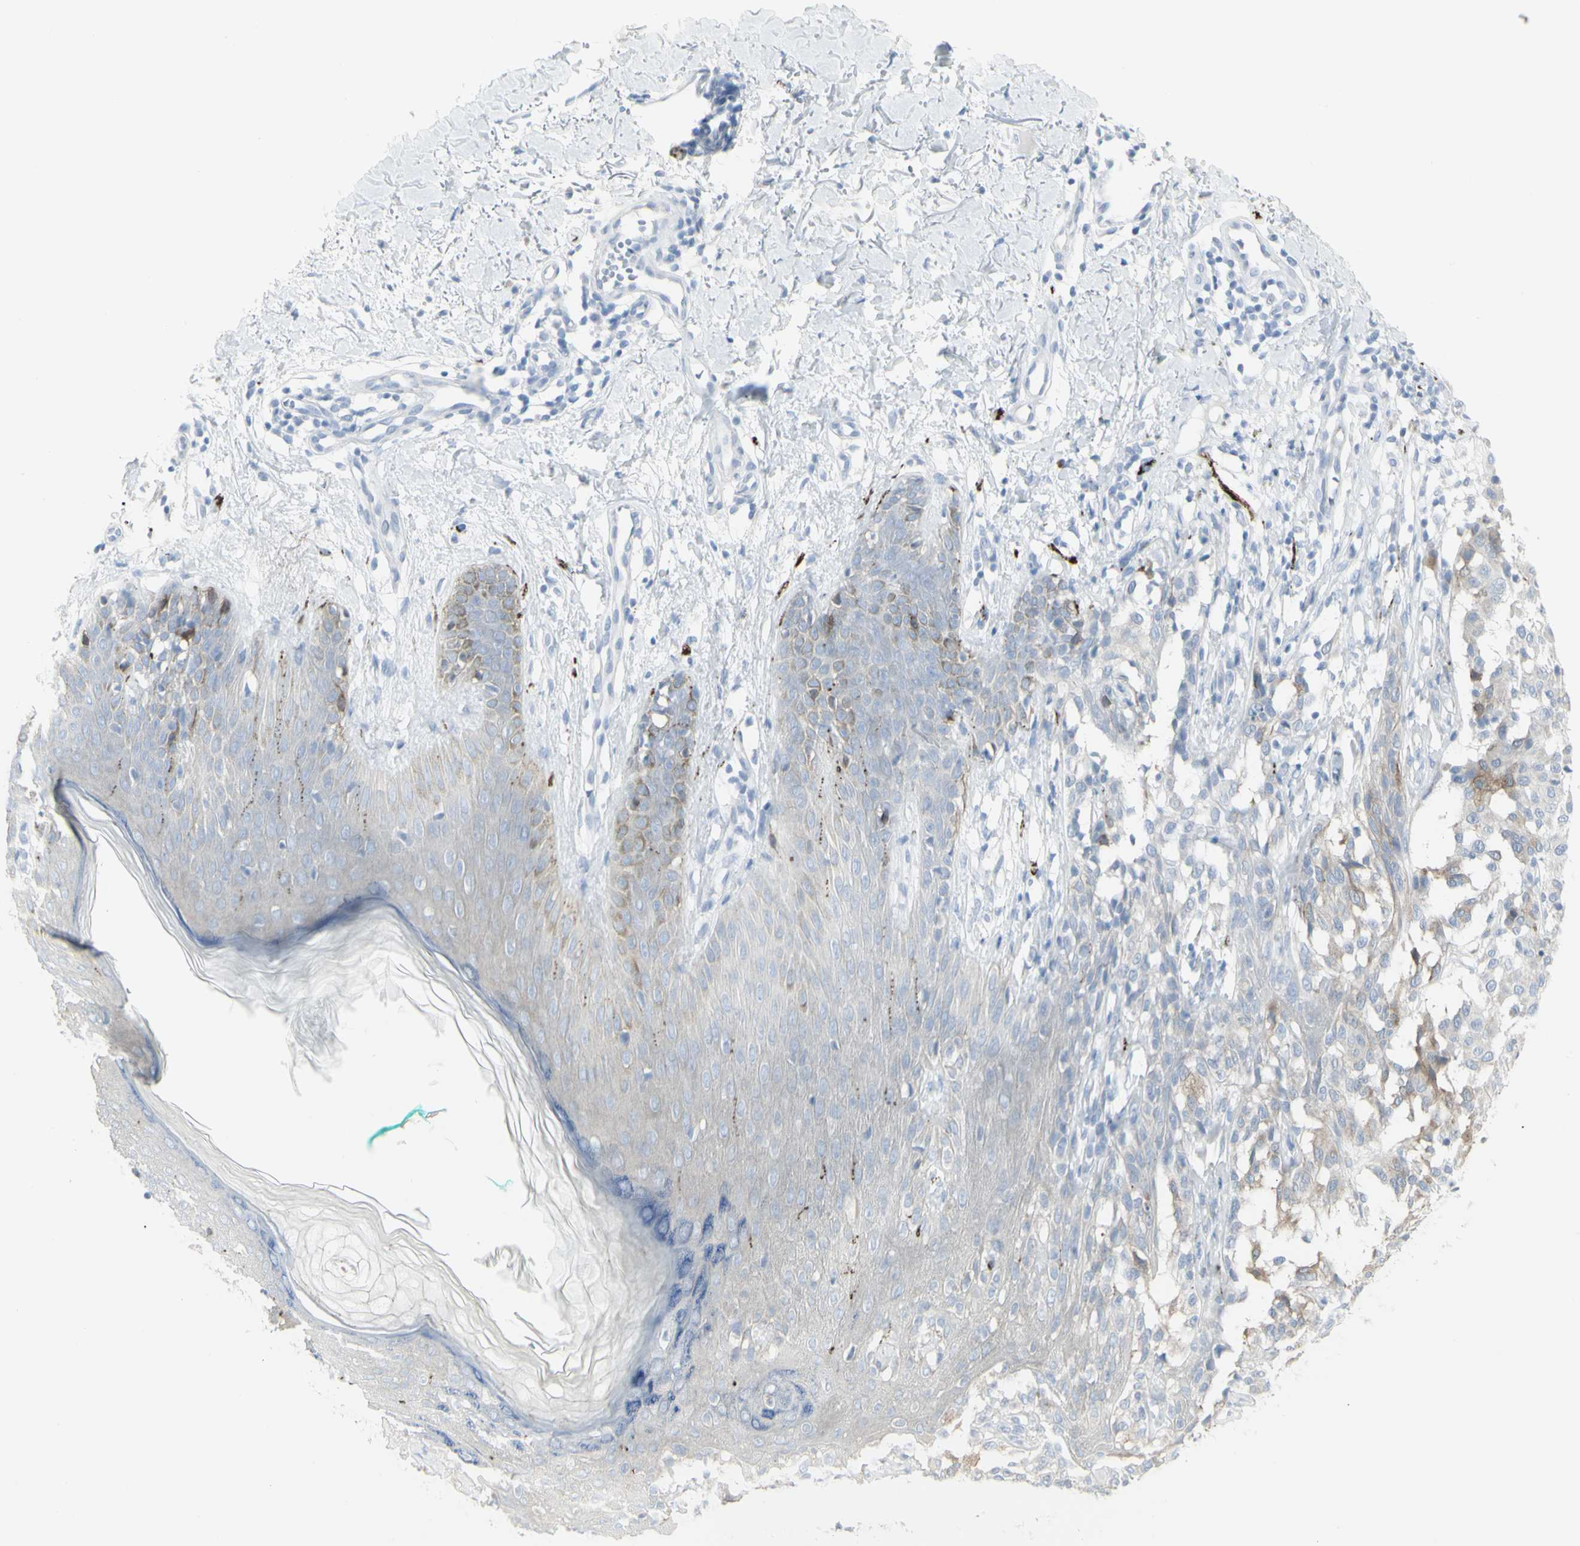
{"staining": {"intensity": "weak", "quantity": "25%-75%", "location": "cytoplasmic/membranous"}, "tissue": "melanoma", "cell_type": "Tumor cells", "image_type": "cancer", "snomed": [{"axis": "morphology", "description": "Malignant melanoma, NOS"}, {"axis": "topography", "description": "Skin"}], "caption": "This image reveals IHC staining of melanoma, with low weak cytoplasmic/membranous staining in approximately 25%-75% of tumor cells.", "gene": "ENSG00000198211", "patient": {"sex": "female", "age": 46}}